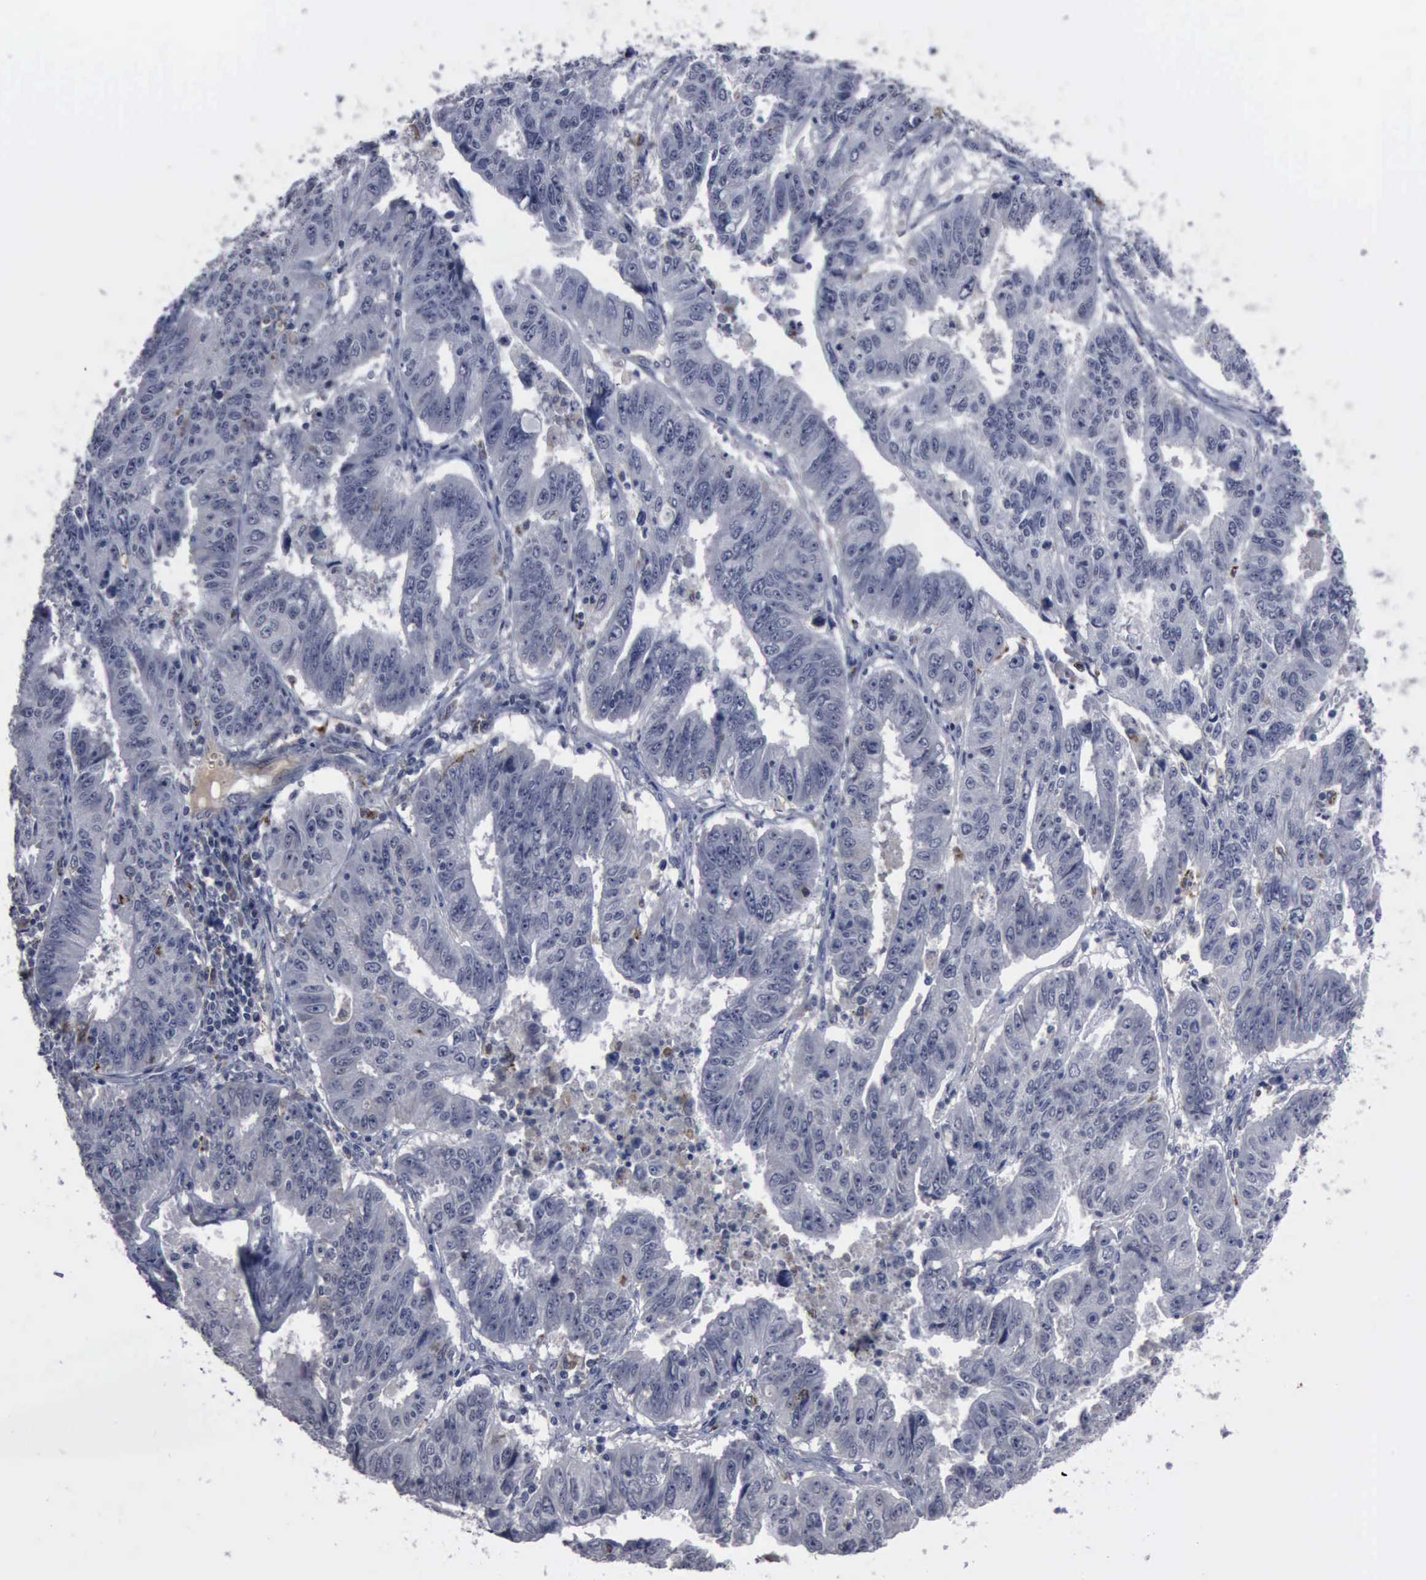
{"staining": {"intensity": "negative", "quantity": "none", "location": "none"}, "tissue": "endometrial cancer", "cell_type": "Tumor cells", "image_type": "cancer", "snomed": [{"axis": "morphology", "description": "Adenocarcinoma, NOS"}, {"axis": "topography", "description": "Endometrium"}], "caption": "Immunohistochemistry (IHC) histopathology image of human endometrial cancer stained for a protein (brown), which exhibits no positivity in tumor cells.", "gene": "MYO18B", "patient": {"sex": "female", "age": 42}}